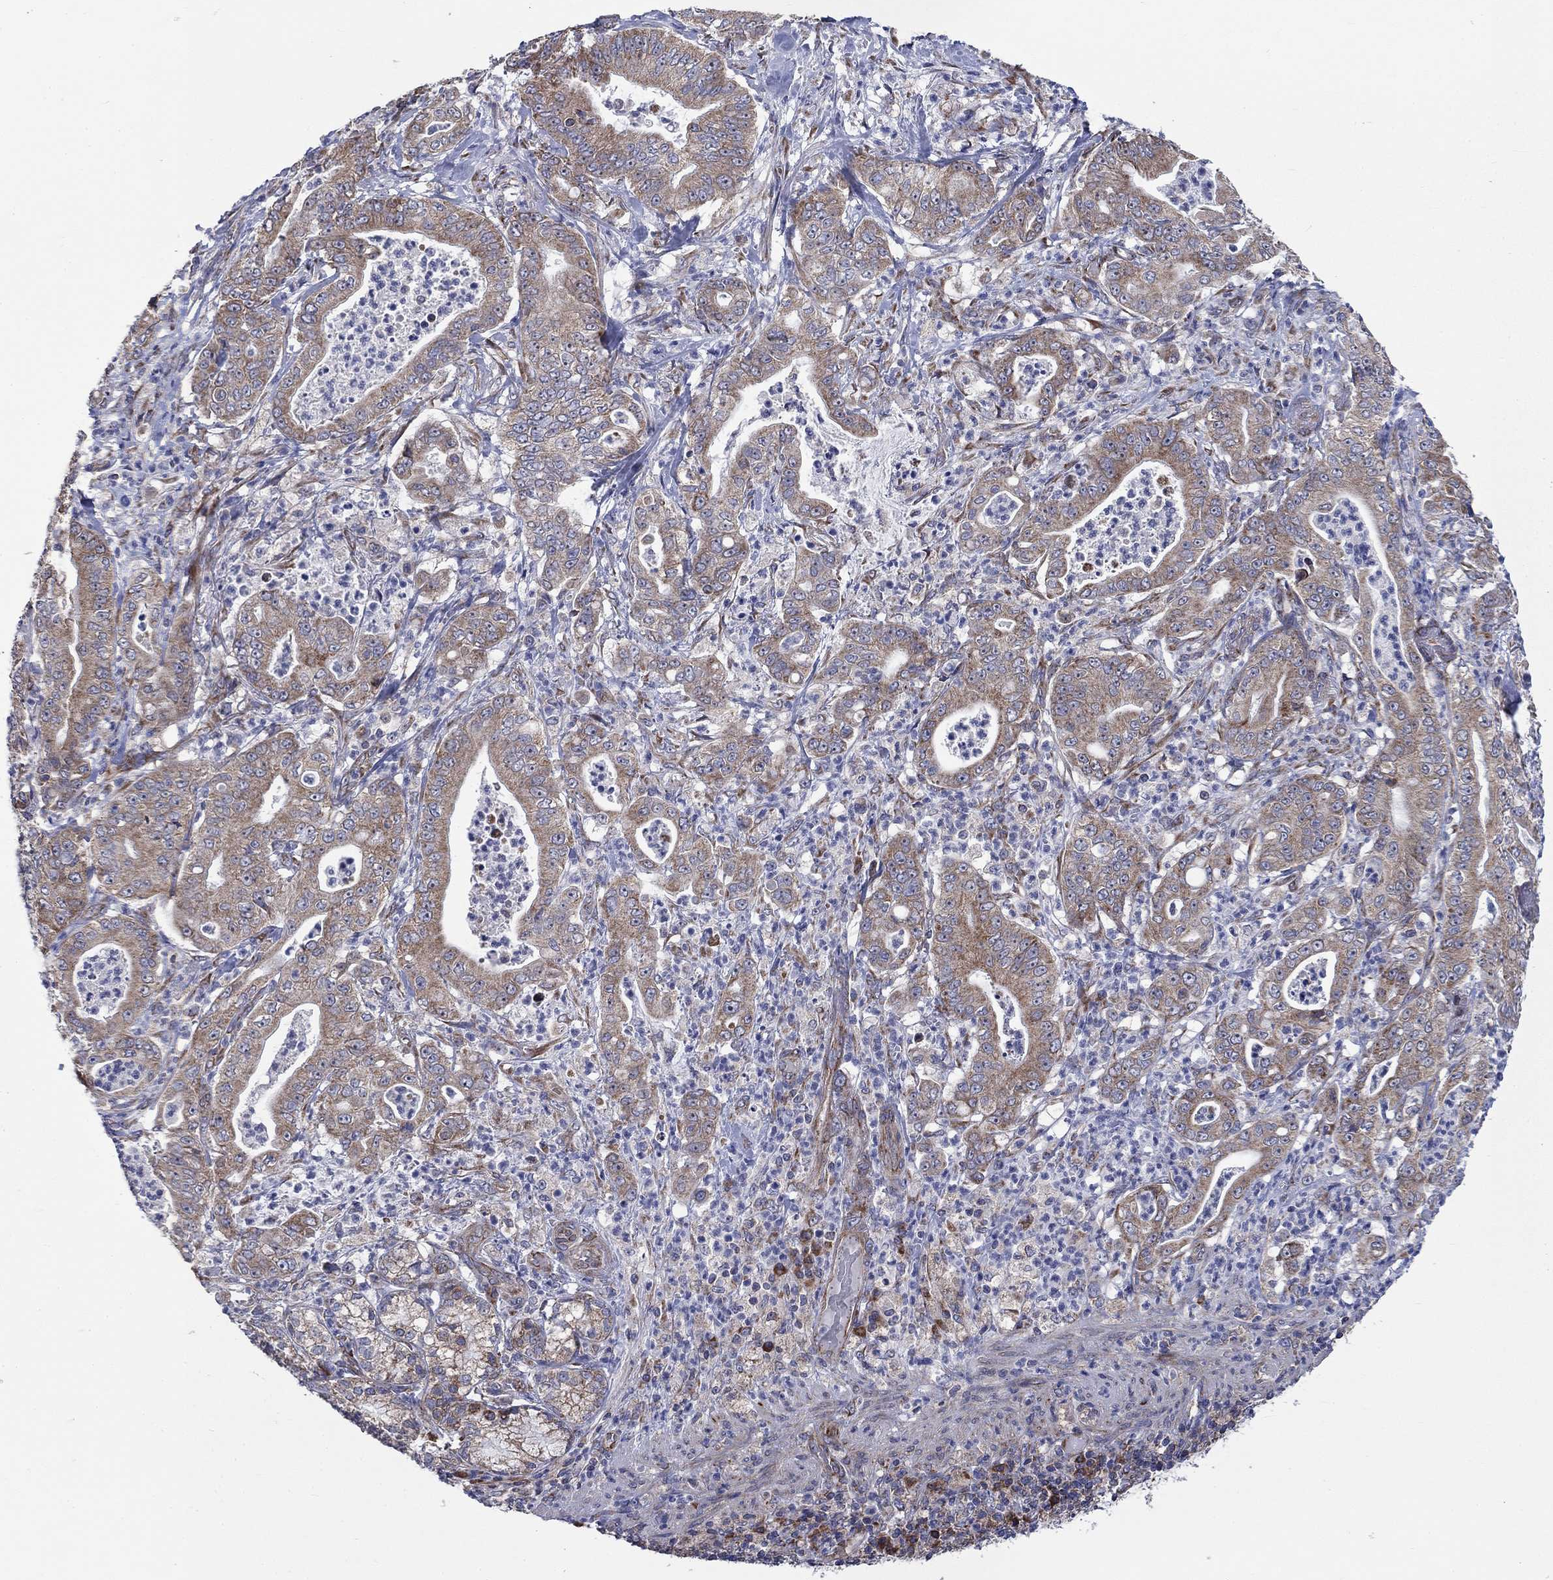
{"staining": {"intensity": "weak", "quantity": "25%-75%", "location": "cytoplasmic/membranous"}, "tissue": "pancreatic cancer", "cell_type": "Tumor cells", "image_type": "cancer", "snomed": [{"axis": "morphology", "description": "Adenocarcinoma, NOS"}, {"axis": "topography", "description": "Pancreas"}], "caption": "Protein staining reveals weak cytoplasmic/membranous staining in about 25%-75% of tumor cells in pancreatic cancer (adenocarcinoma). Using DAB (brown) and hematoxylin (blue) stains, captured at high magnification using brightfield microscopy.", "gene": "RPLP0", "patient": {"sex": "male", "age": 71}}